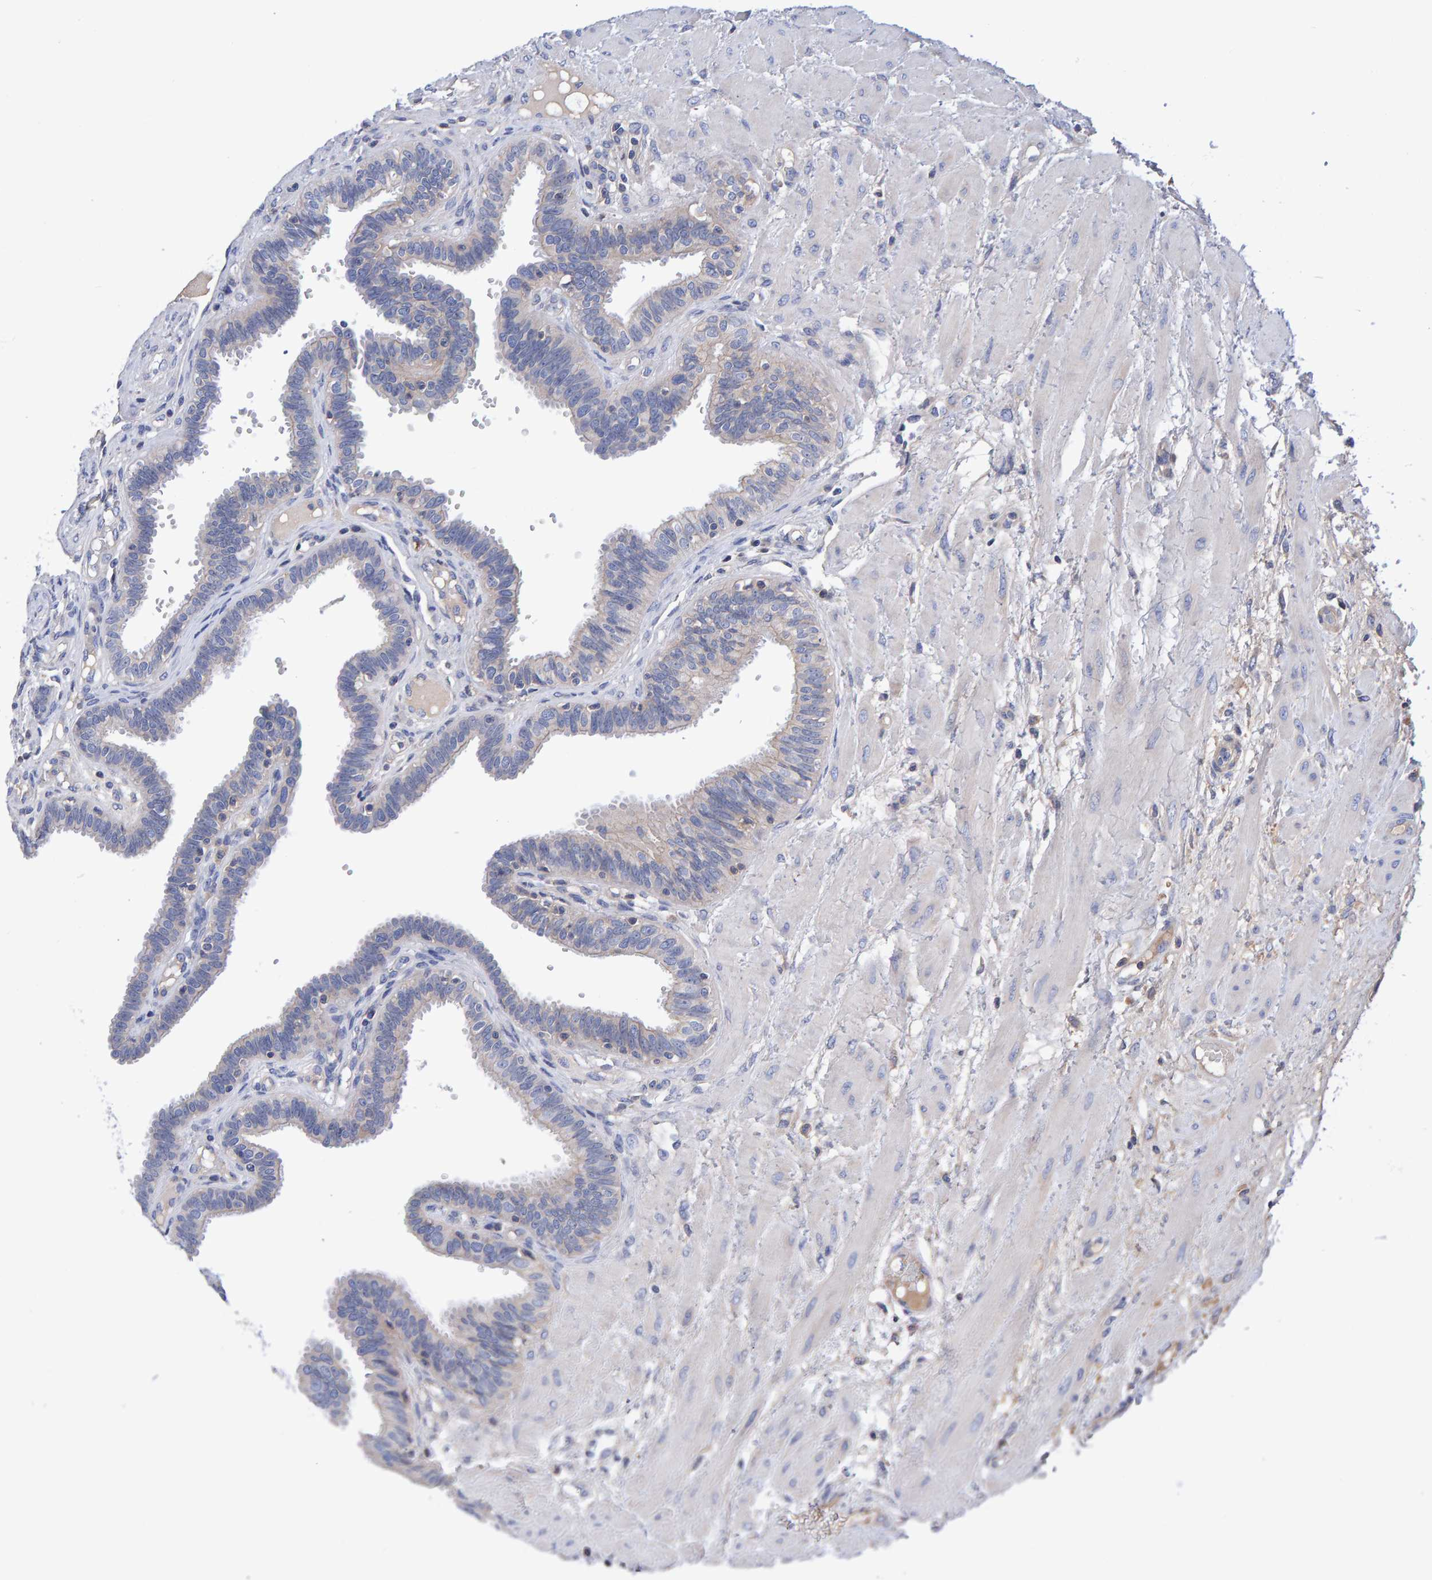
{"staining": {"intensity": "negative", "quantity": "none", "location": "none"}, "tissue": "fallopian tube", "cell_type": "Glandular cells", "image_type": "normal", "snomed": [{"axis": "morphology", "description": "Normal tissue, NOS"}, {"axis": "topography", "description": "Fallopian tube"}], "caption": "The image shows no significant expression in glandular cells of fallopian tube. (IHC, brightfield microscopy, high magnification).", "gene": "EFR3A", "patient": {"sex": "female", "age": 32}}